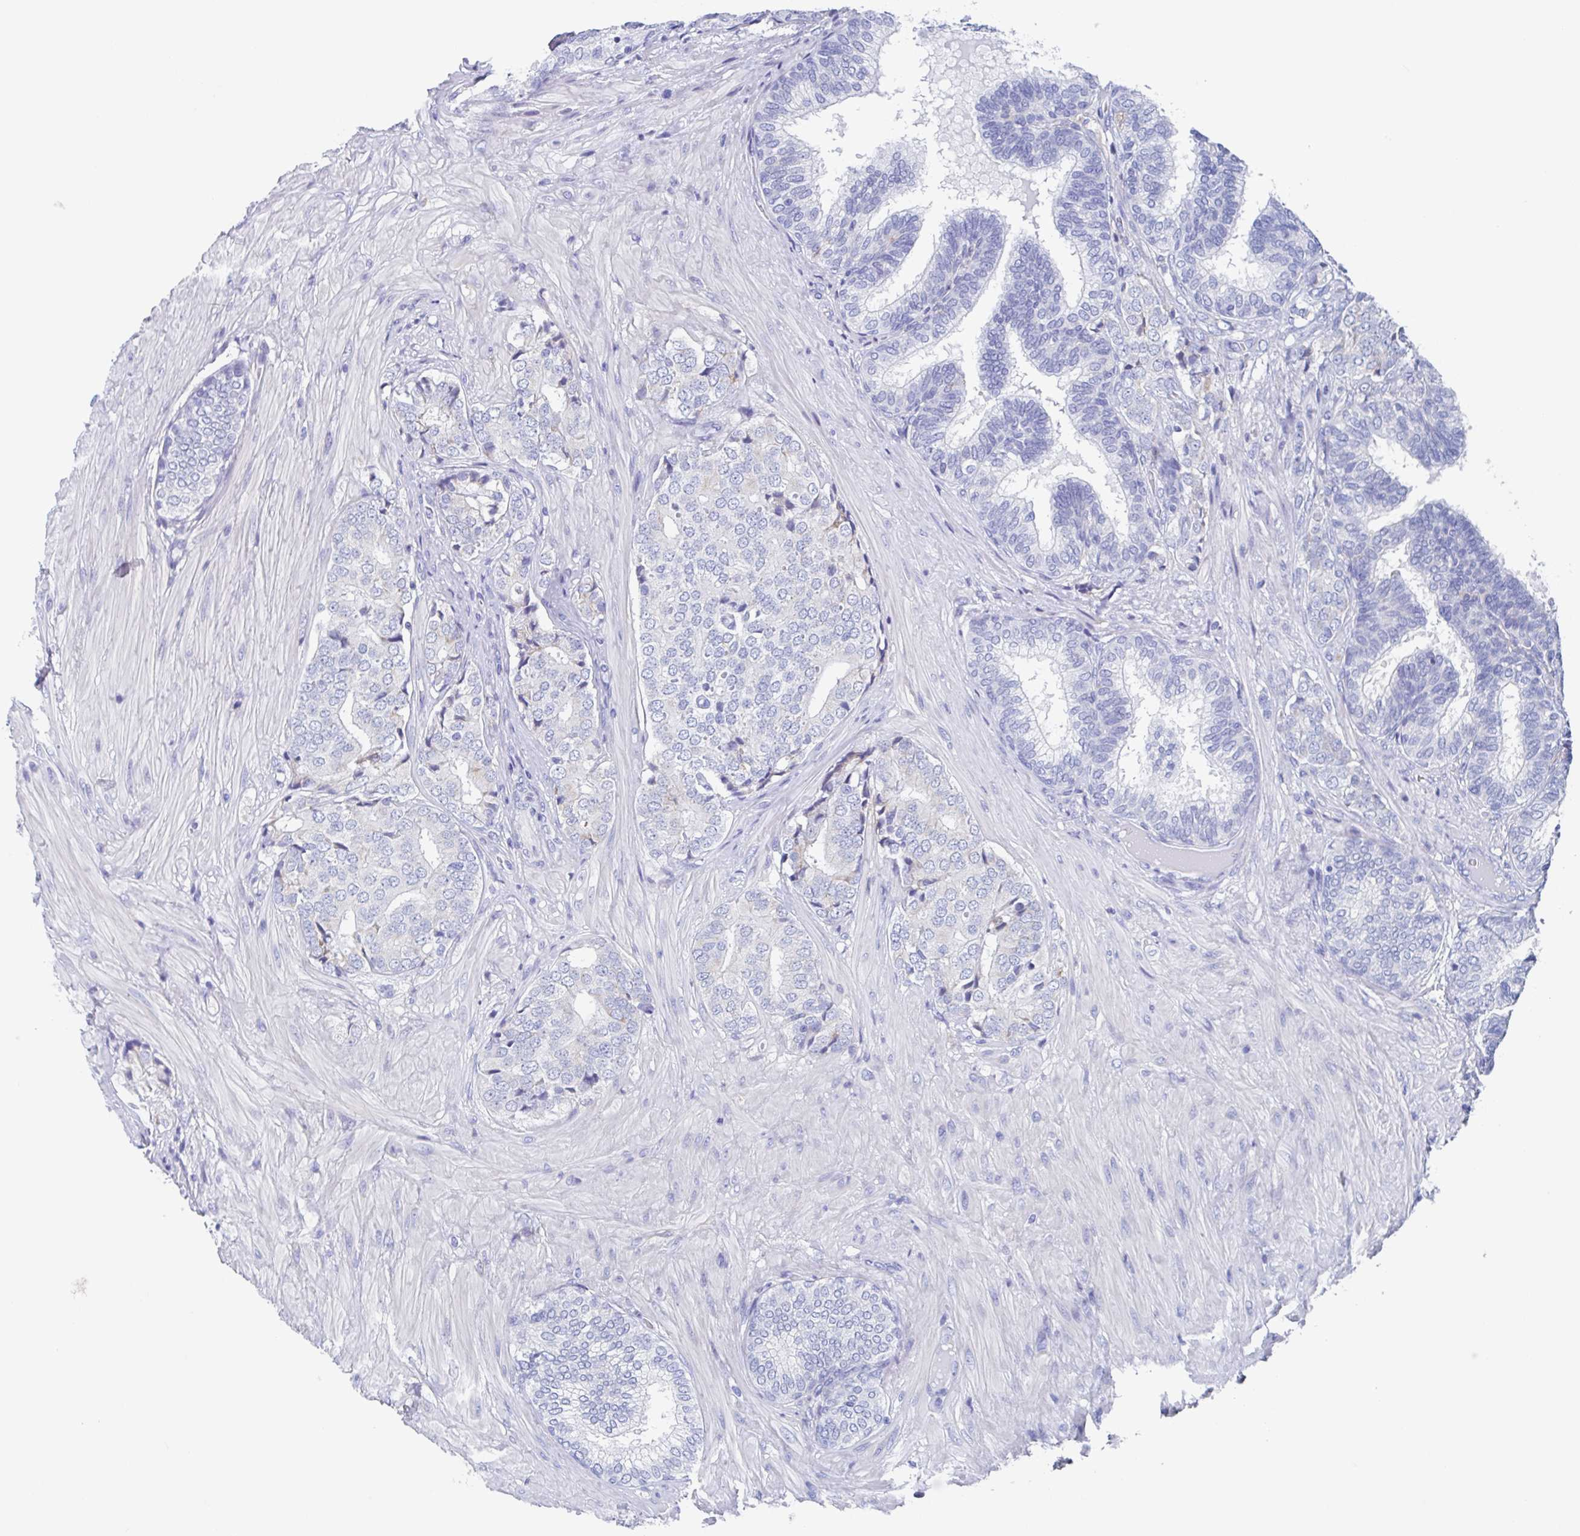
{"staining": {"intensity": "negative", "quantity": "none", "location": "none"}, "tissue": "prostate cancer", "cell_type": "Tumor cells", "image_type": "cancer", "snomed": [{"axis": "morphology", "description": "Adenocarcinoma, High grade"}, {"axis": "topography", "description": "Prostate"}], "caption": "High power microscopy micrograph of an IHC image of prostate cancer (high-grade adenocarcinoma), revealing no significant staining in tumor cells.", "gene": "FCGR3A", "patient": {"sex": "male", "age": 62}}